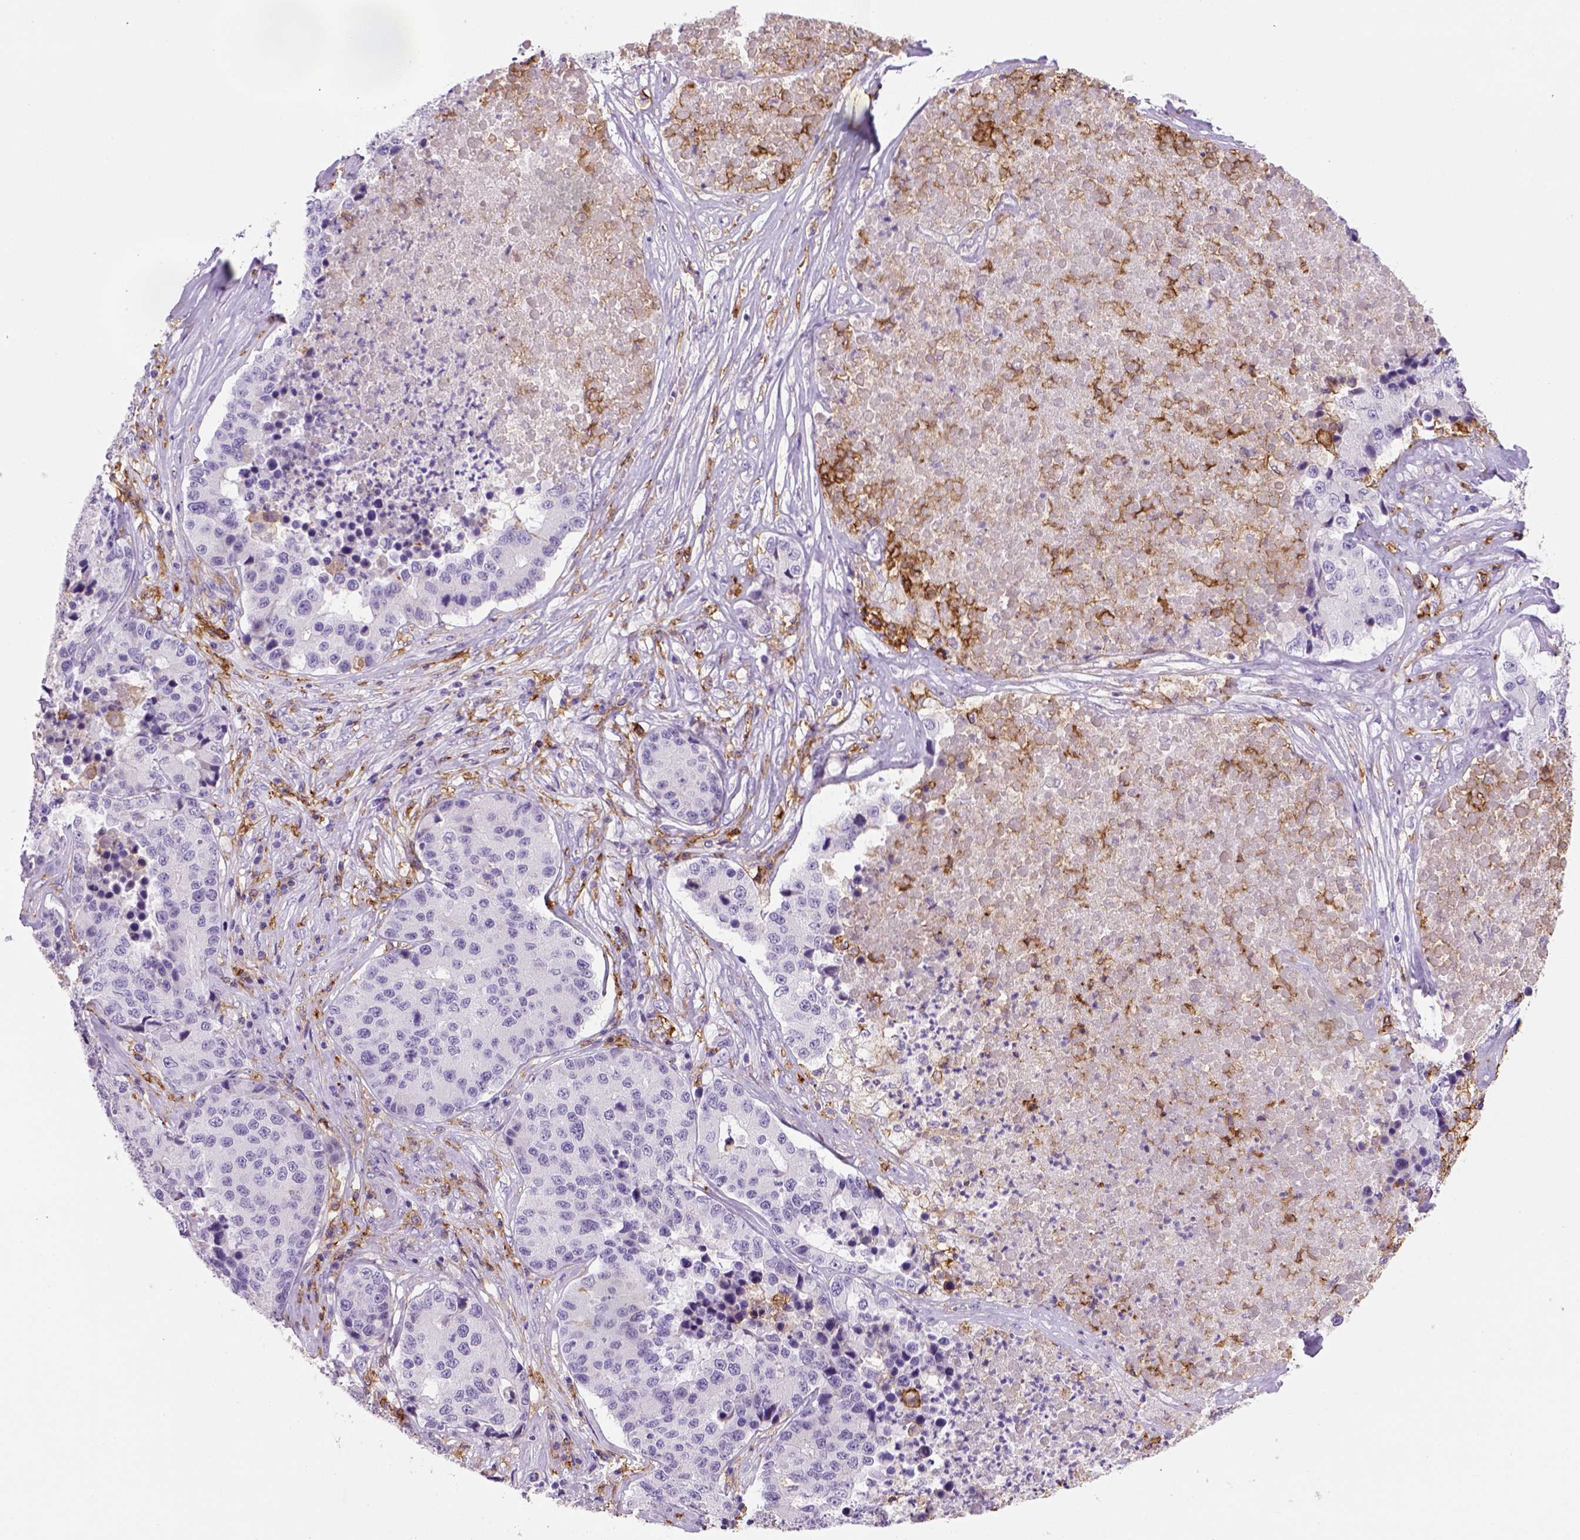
{"staining": {"intensity": "negative", "quantity": "none", "location": "none"}, "tissue": "stomach cancer", "cell_type": "Tumor cells", "image_type": "cancer", "snomed": [{"axis": "morphology", "description": "Adenocarcinoma, NOS"}, {"axis": "topography", "description": "Stomach"}], "caption": "Tumor cells show no significant positivity in stomach cancer (adenocarcinoma).", "gene": "CD14", "patient": {"sex": "male", "age": 71}}